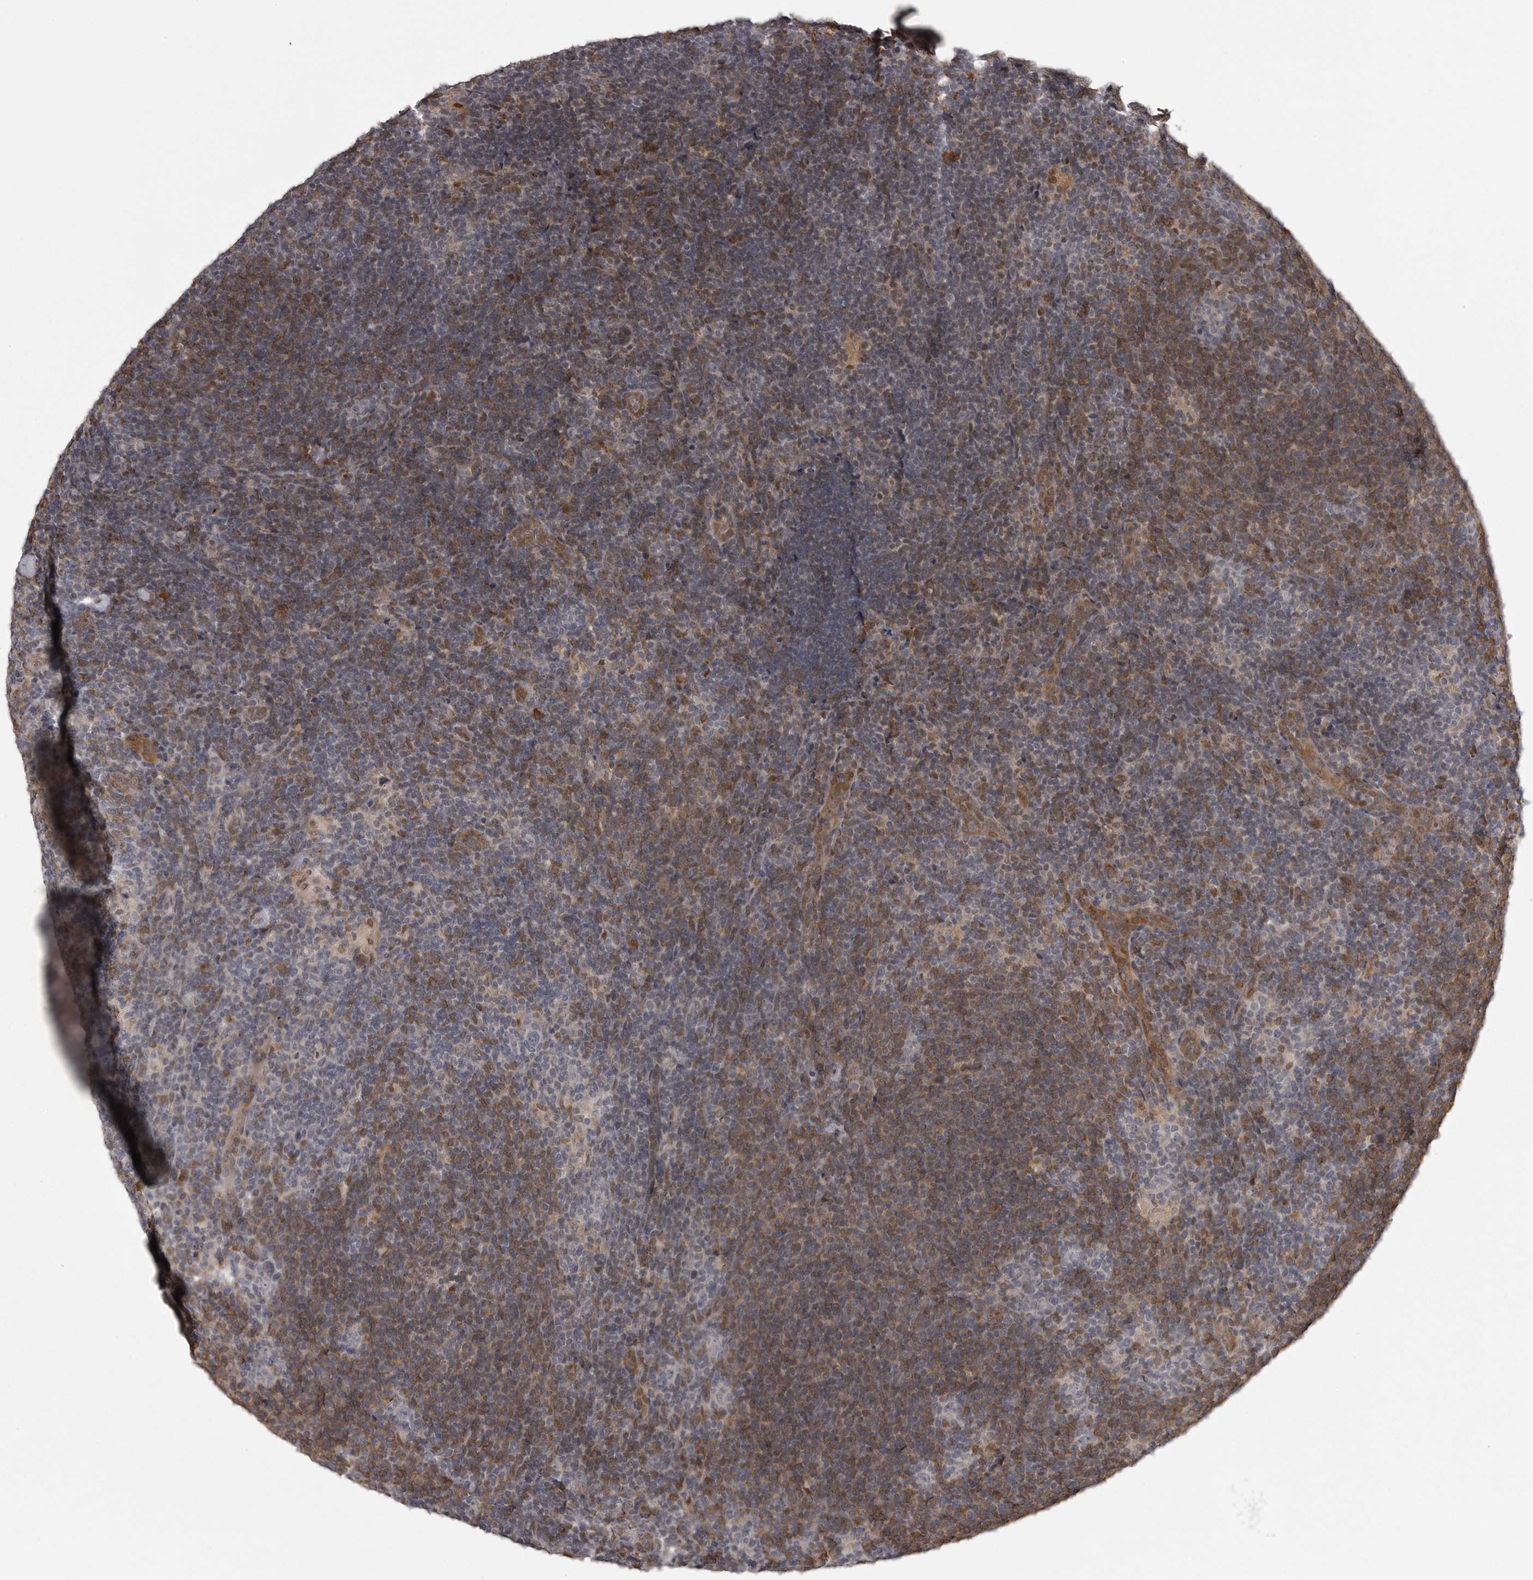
{"staining": {"intensity": "negative", "quantity": "none", "location": "none"}, "tissue": "lymphoma", "cell_type": "Tumor cells", "image_type": "cancer", "snomed": [{"axis": "morphology", "description": "Hodgkin's disease, NOS"}, {"axis": "topography", "description": "Lymph node"}], "caption": "Hodgkin's disease stained for a protein using IHC shows no expression tumor cells.", "gene": "SNX16", "patient": {"sex": "female", "age": 57}}